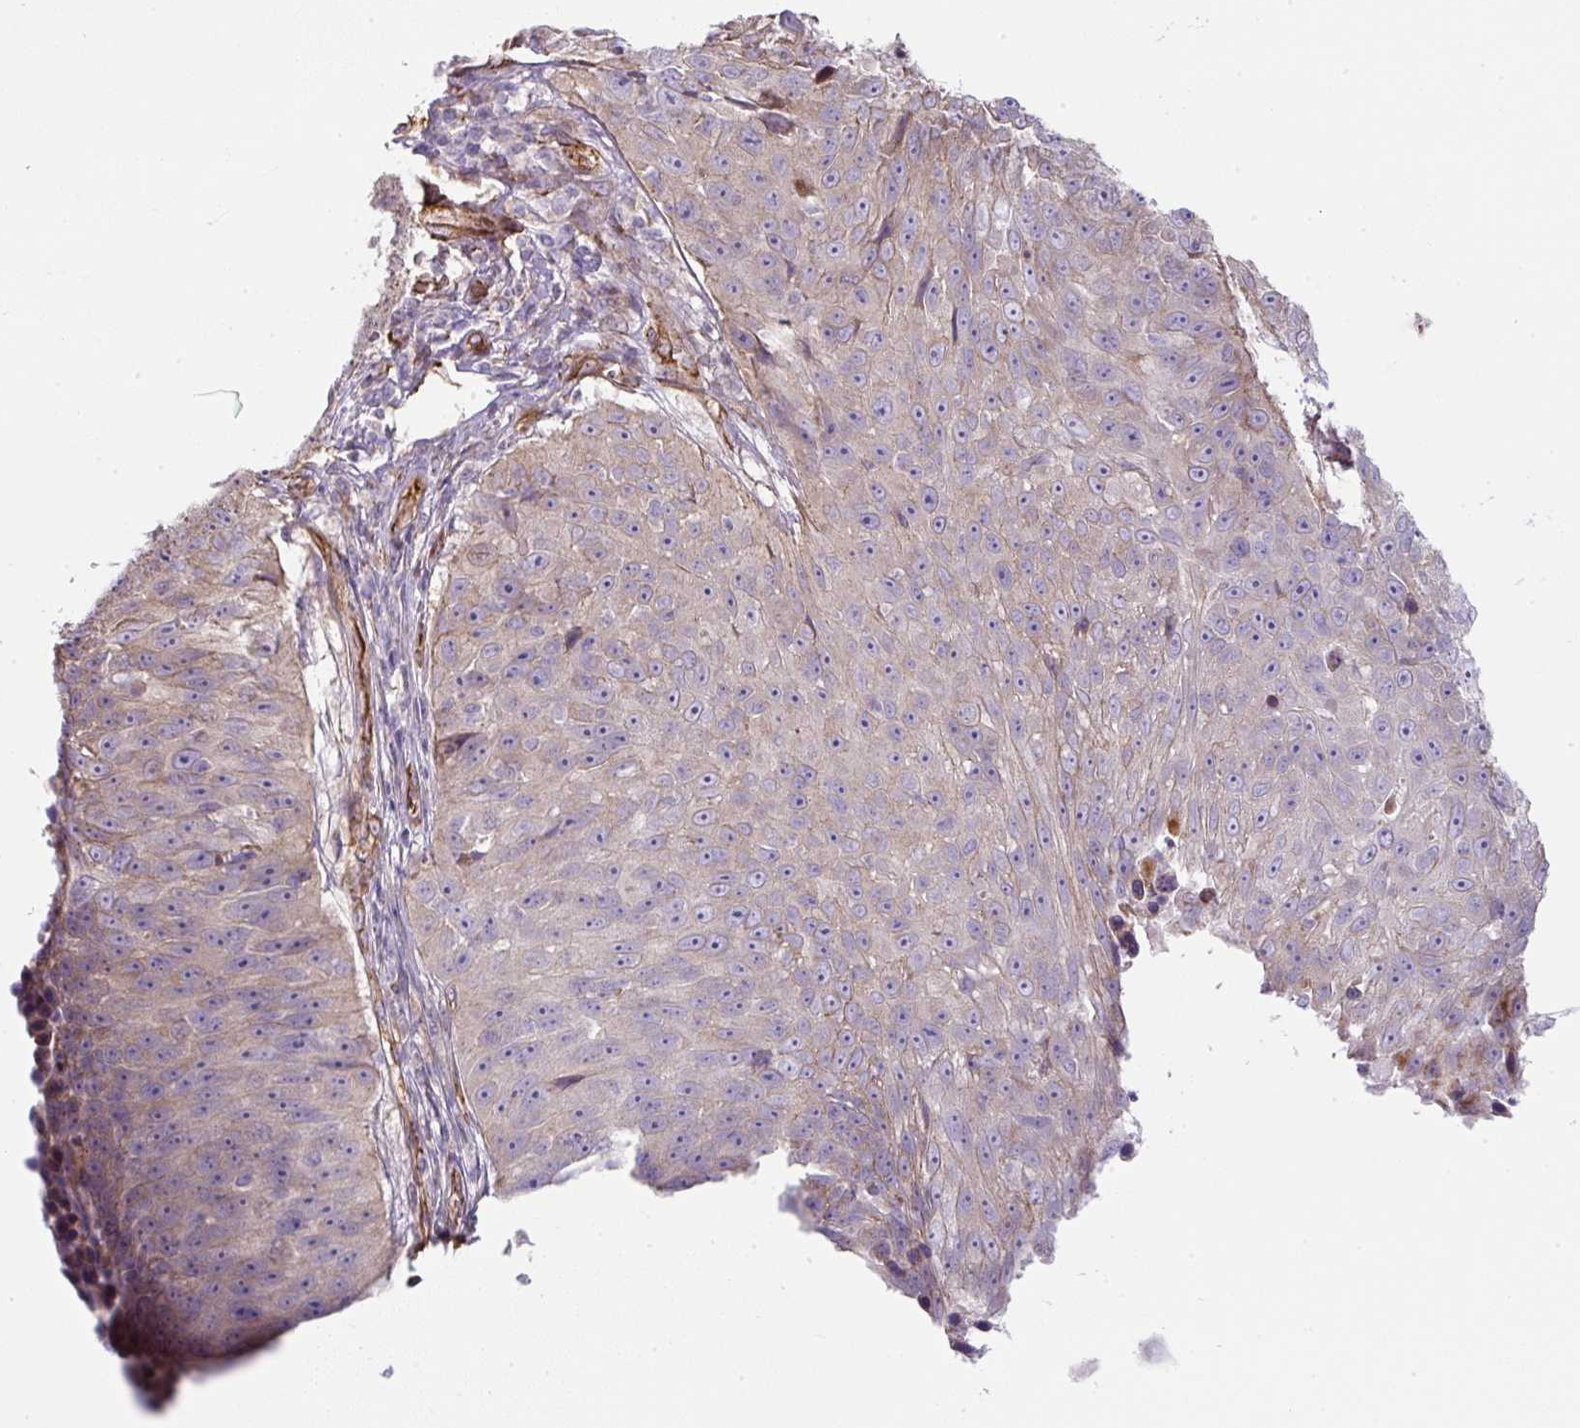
{"staining": {"intensity": "weak", "quantity": "<25%", "location": "cytoplasmic/membranous"}, "tissue": "skin cancer", "cell_type": "Tumor cells", "image_type": "cancer", "snomed": [{"axis": "morphology", "description": "Squamous cell carcinoma, NOS"}, {"axis": "topography", "description": "Skin"}], "caption": "A micrograph of human skin squamous cell carcinoma is negative for staining in tumor cells.", "gene": "ANKUB1", "patient": {"sex": "female", "age": 87}}